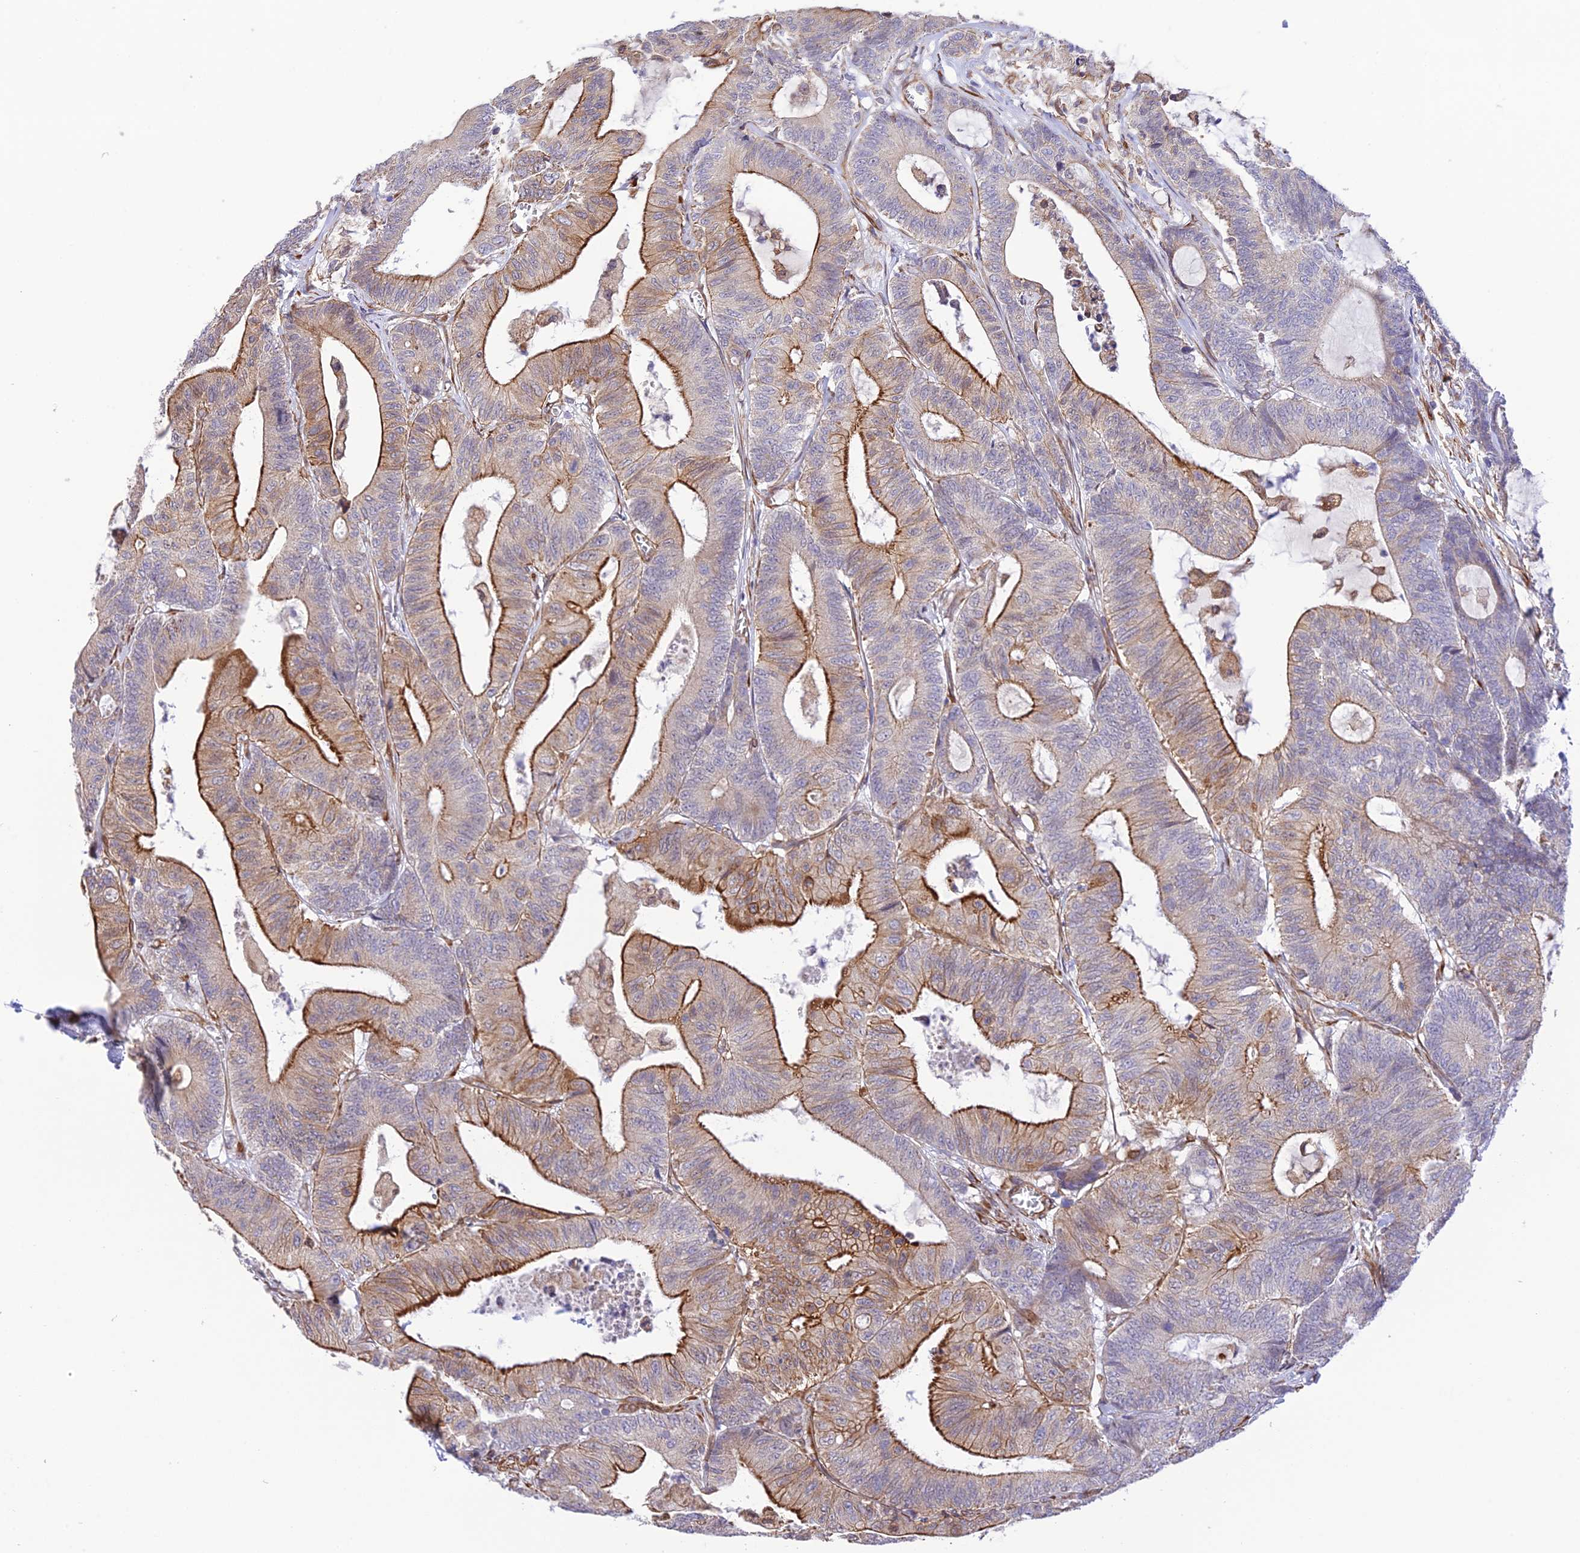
{"staining": {"intensity": "strong", "quantity": "25%-75%", "location": "cytoplasmic/membranous"}, "tissue": "colorectal cancer", "cell_type": "Tumor cells", "image_type": "cancer", "snomed": [{"axis": "morphology", "description": "Adenocarcinoma, NOS"}, {"axis": "topography", "description": "Colon"}], "caption": "Immunohistochemistry (DAB) staining of human colorectal adenocarcinoma displays strong cytoplasmic/membranous protein expression in about 25%-75% of tumor cells.", "gene": "EXOC3L4", "patient": {"sex": "female", "age": 84}}